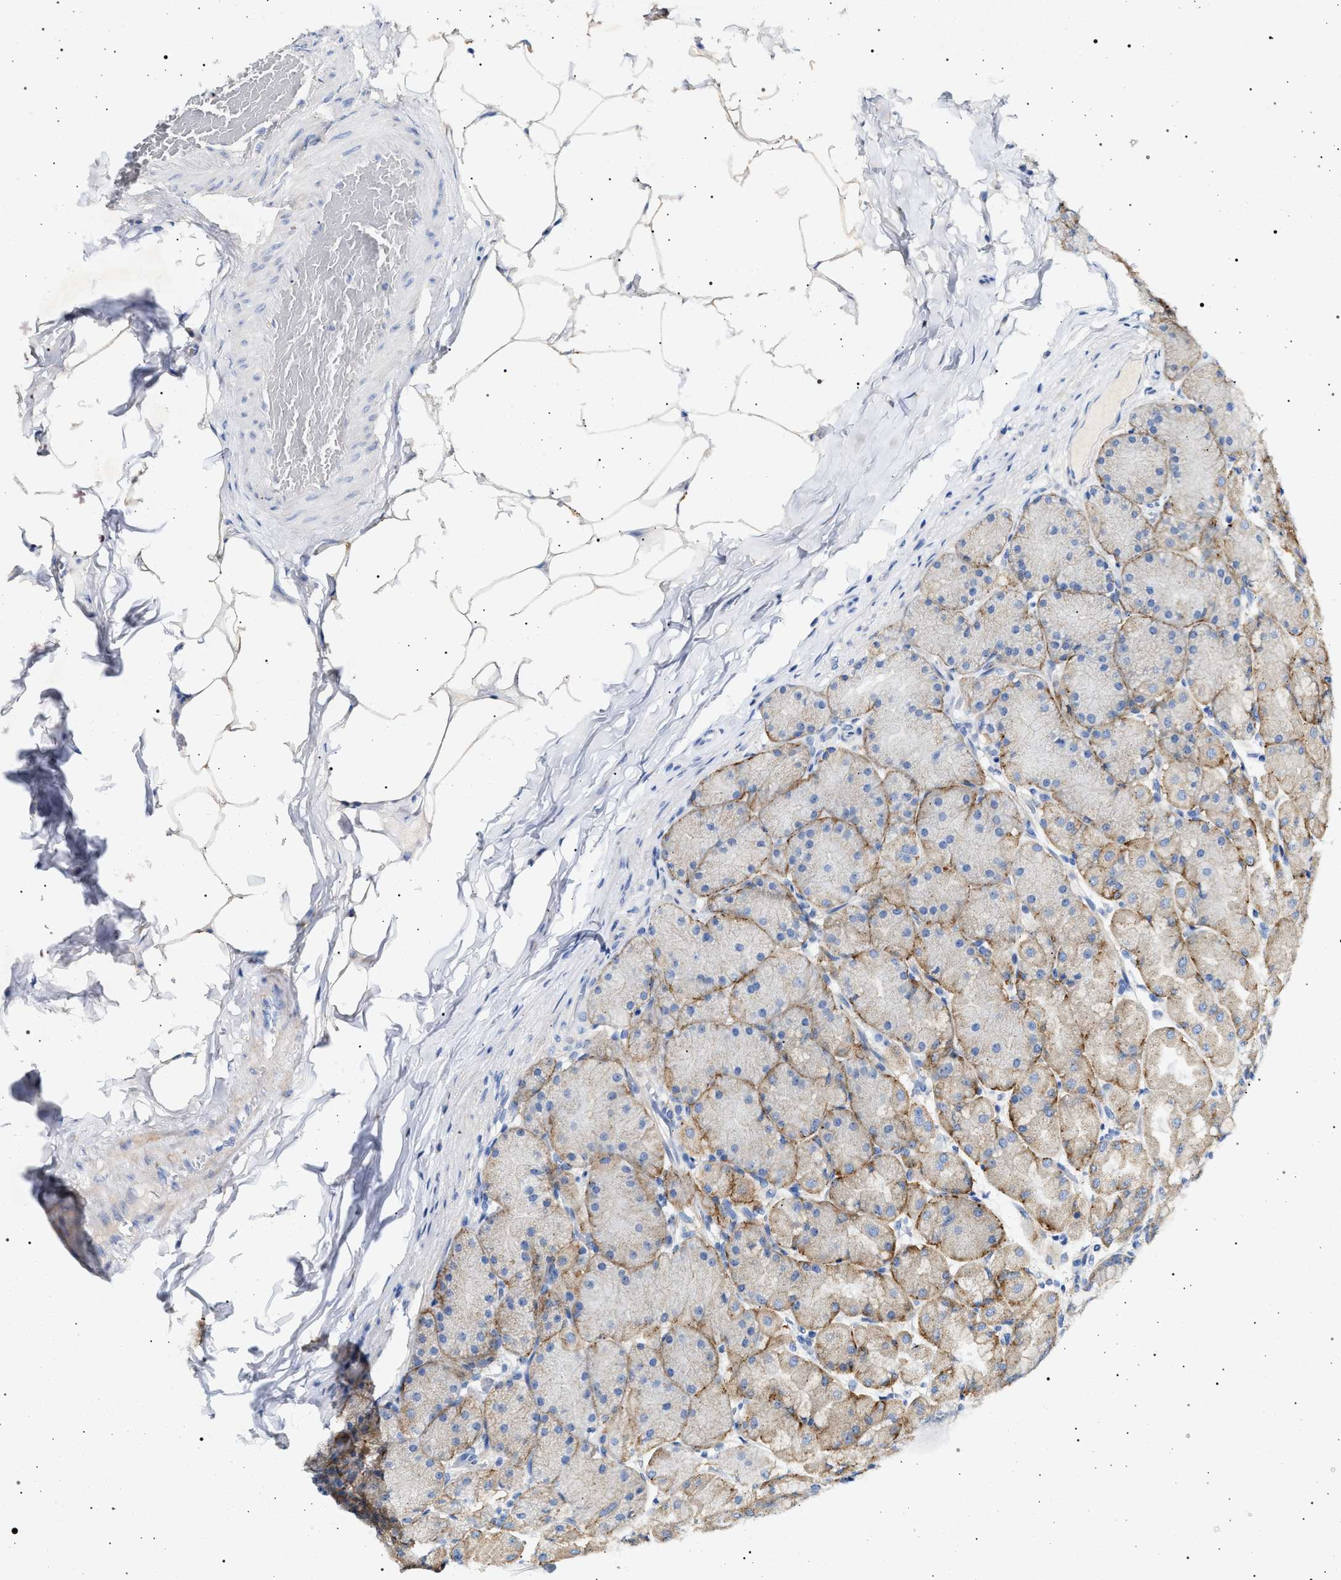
{"staining": {"intensity": "weak", "quantity": ">75%", "location": "cytoplasmic/membranous"}, "tissue": "stomach", "cell_type": "Glandular cells", "image_type": "normal", "snomed": [{"axis": "morphology", "description": "Normal tissue, NOS"}, {"axis": "topography", "description": "Stomach, upper"}], "caption": "Glandular cells display weak cytoplasmic/membranous positivity in approximately >75% of cells in normal stomach. (DAB = brown stain, brightfield microscopy at high magnification).", "gene": "NAALADL2", "patient": {"sex": "female", "age": 56}}